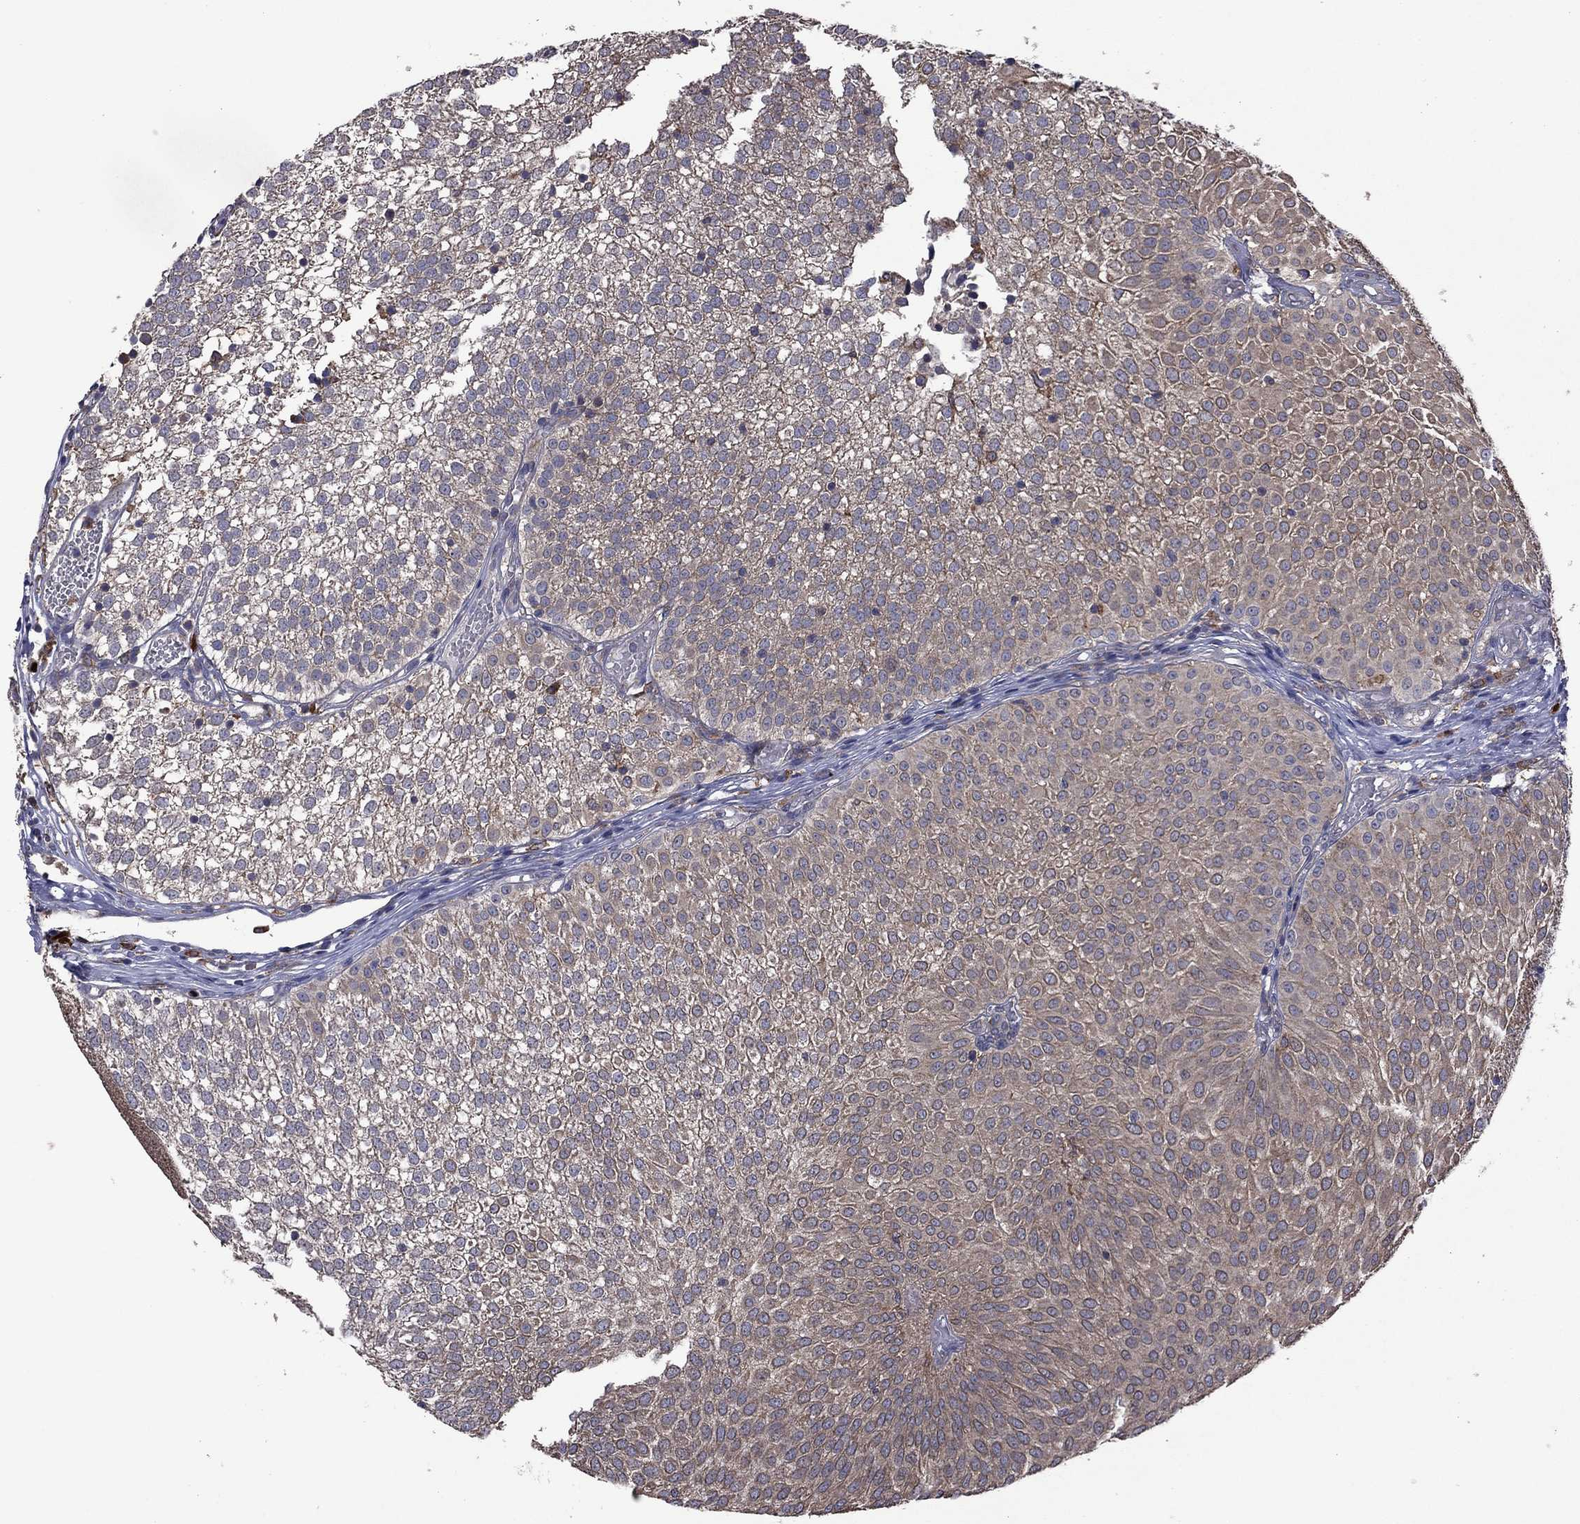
{"staining": {"intensity": "negative", "quantity": "none", "location": "none"}, "tissue": "urothelial cancer", "cell_type": "Tumor cells", "image_type": "cancer", "snomed": [{"axis": "morphology", "description": "Urothelial carcinoma, Low grade"}, {"axis": "topography", "description": "Urinary bladder"}], "caption": "This is an immunohistochemistry histopathology image of human urothelial carcinoma (low-grade). There is no positivity in tumor cells.", "gene": "MEA1", "patient": {"sex": "male", "age": 52}}